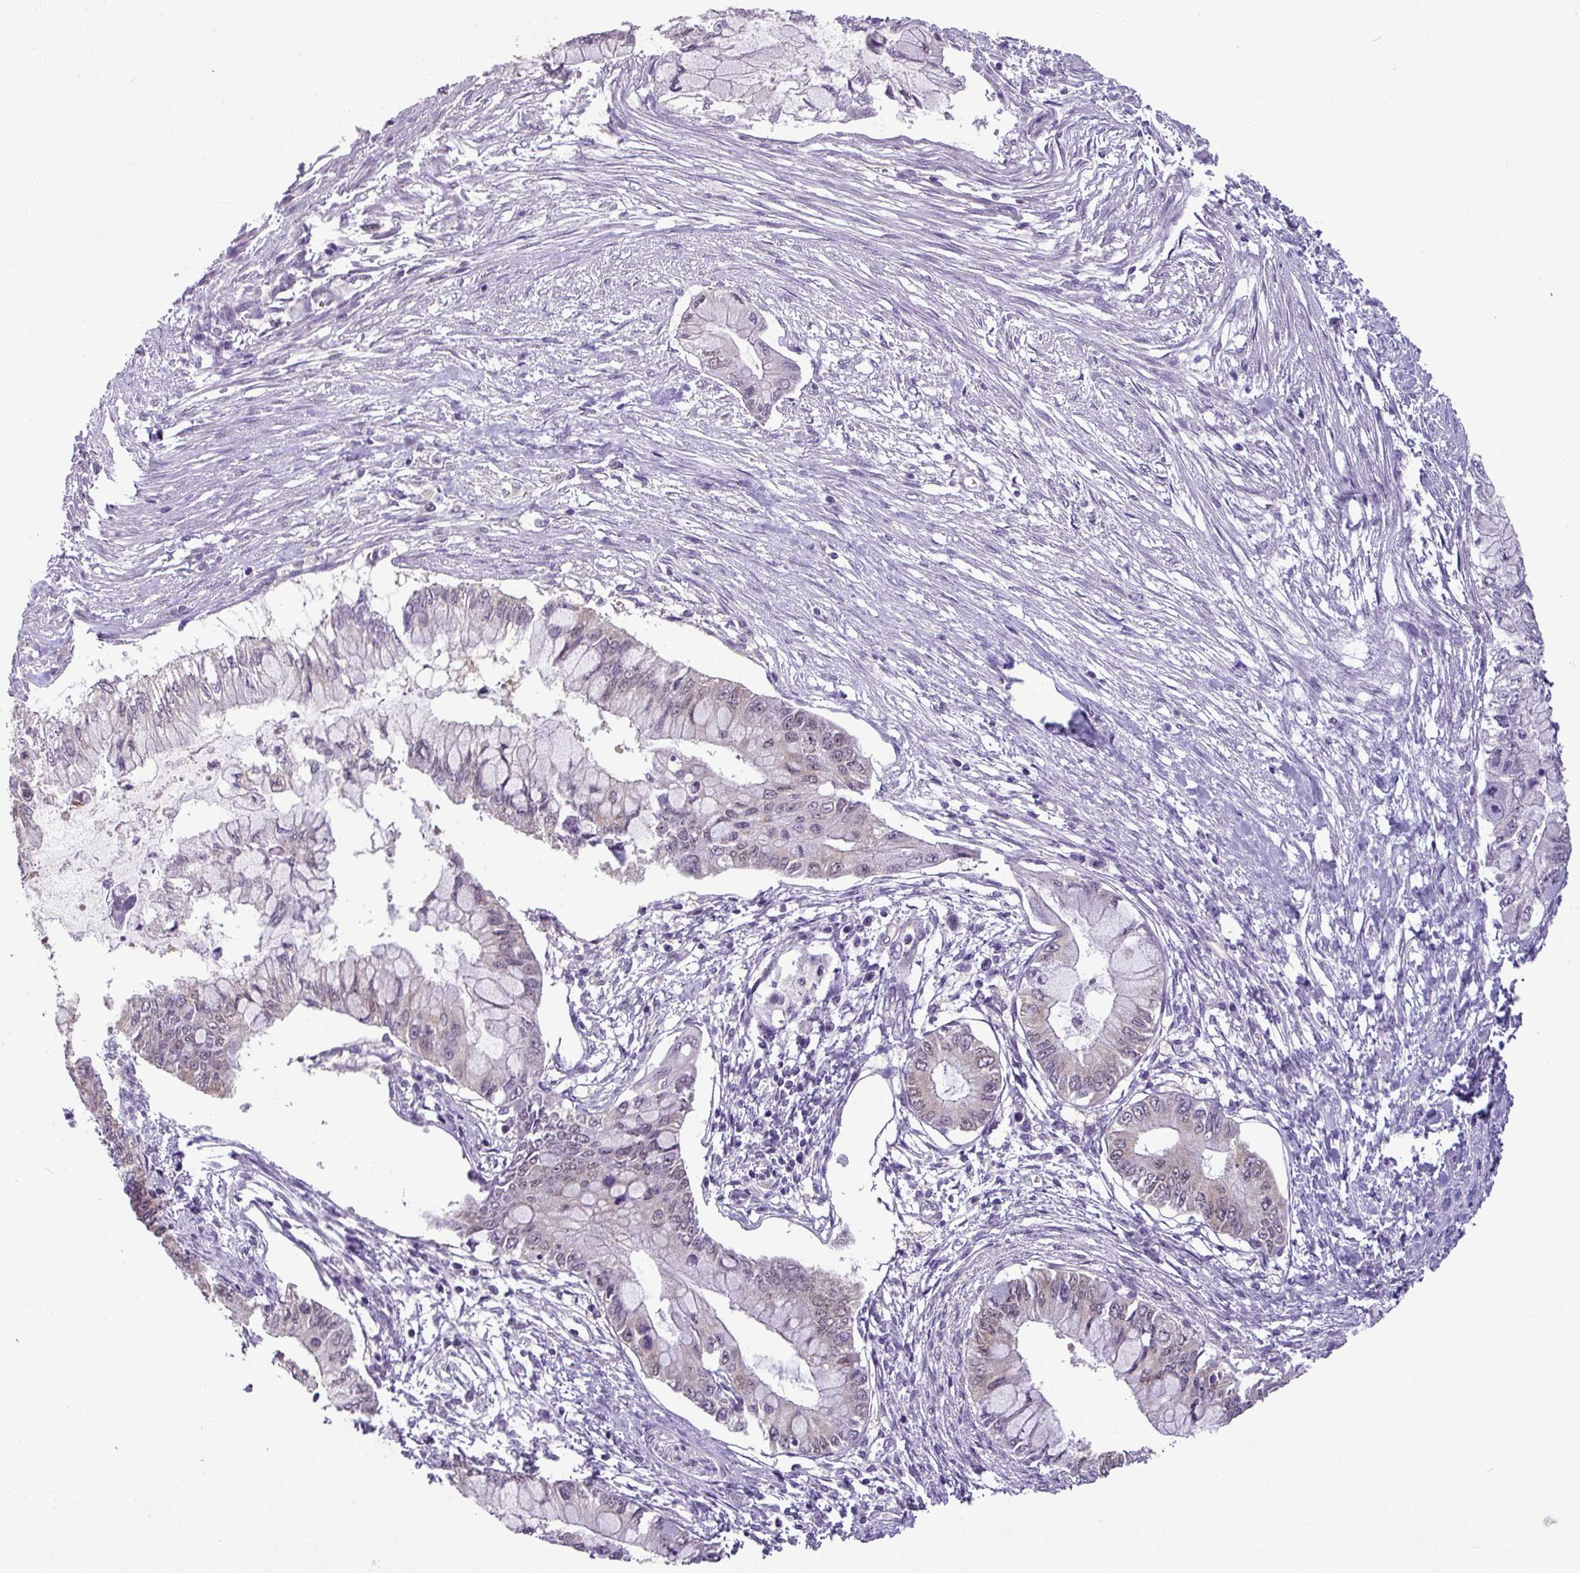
{"staining": {"intensity": "weak", "quantity": "<25%", "location": "cytoplasmic/membranous,nuclear"}, "tissue": "pancreatic cancer", "cell_type": "Tumor cells", "image_type": "cancer", "snomed": [{"axis": "morphology", "description": "Adenocarcinoma, NOS"}, {"axis": "topography", "description": "Pancreas"}], "caption": "Image shows no protein positivity in tumor cells of pancreatic cancer tissue. Brightfield microscopy of immunohistochemistry stained with DAB (brown) and hematoxylin (blue), captured at high magnification.", "gene": "TTLL12", "patient": {"sex": "male", "age": 48}}